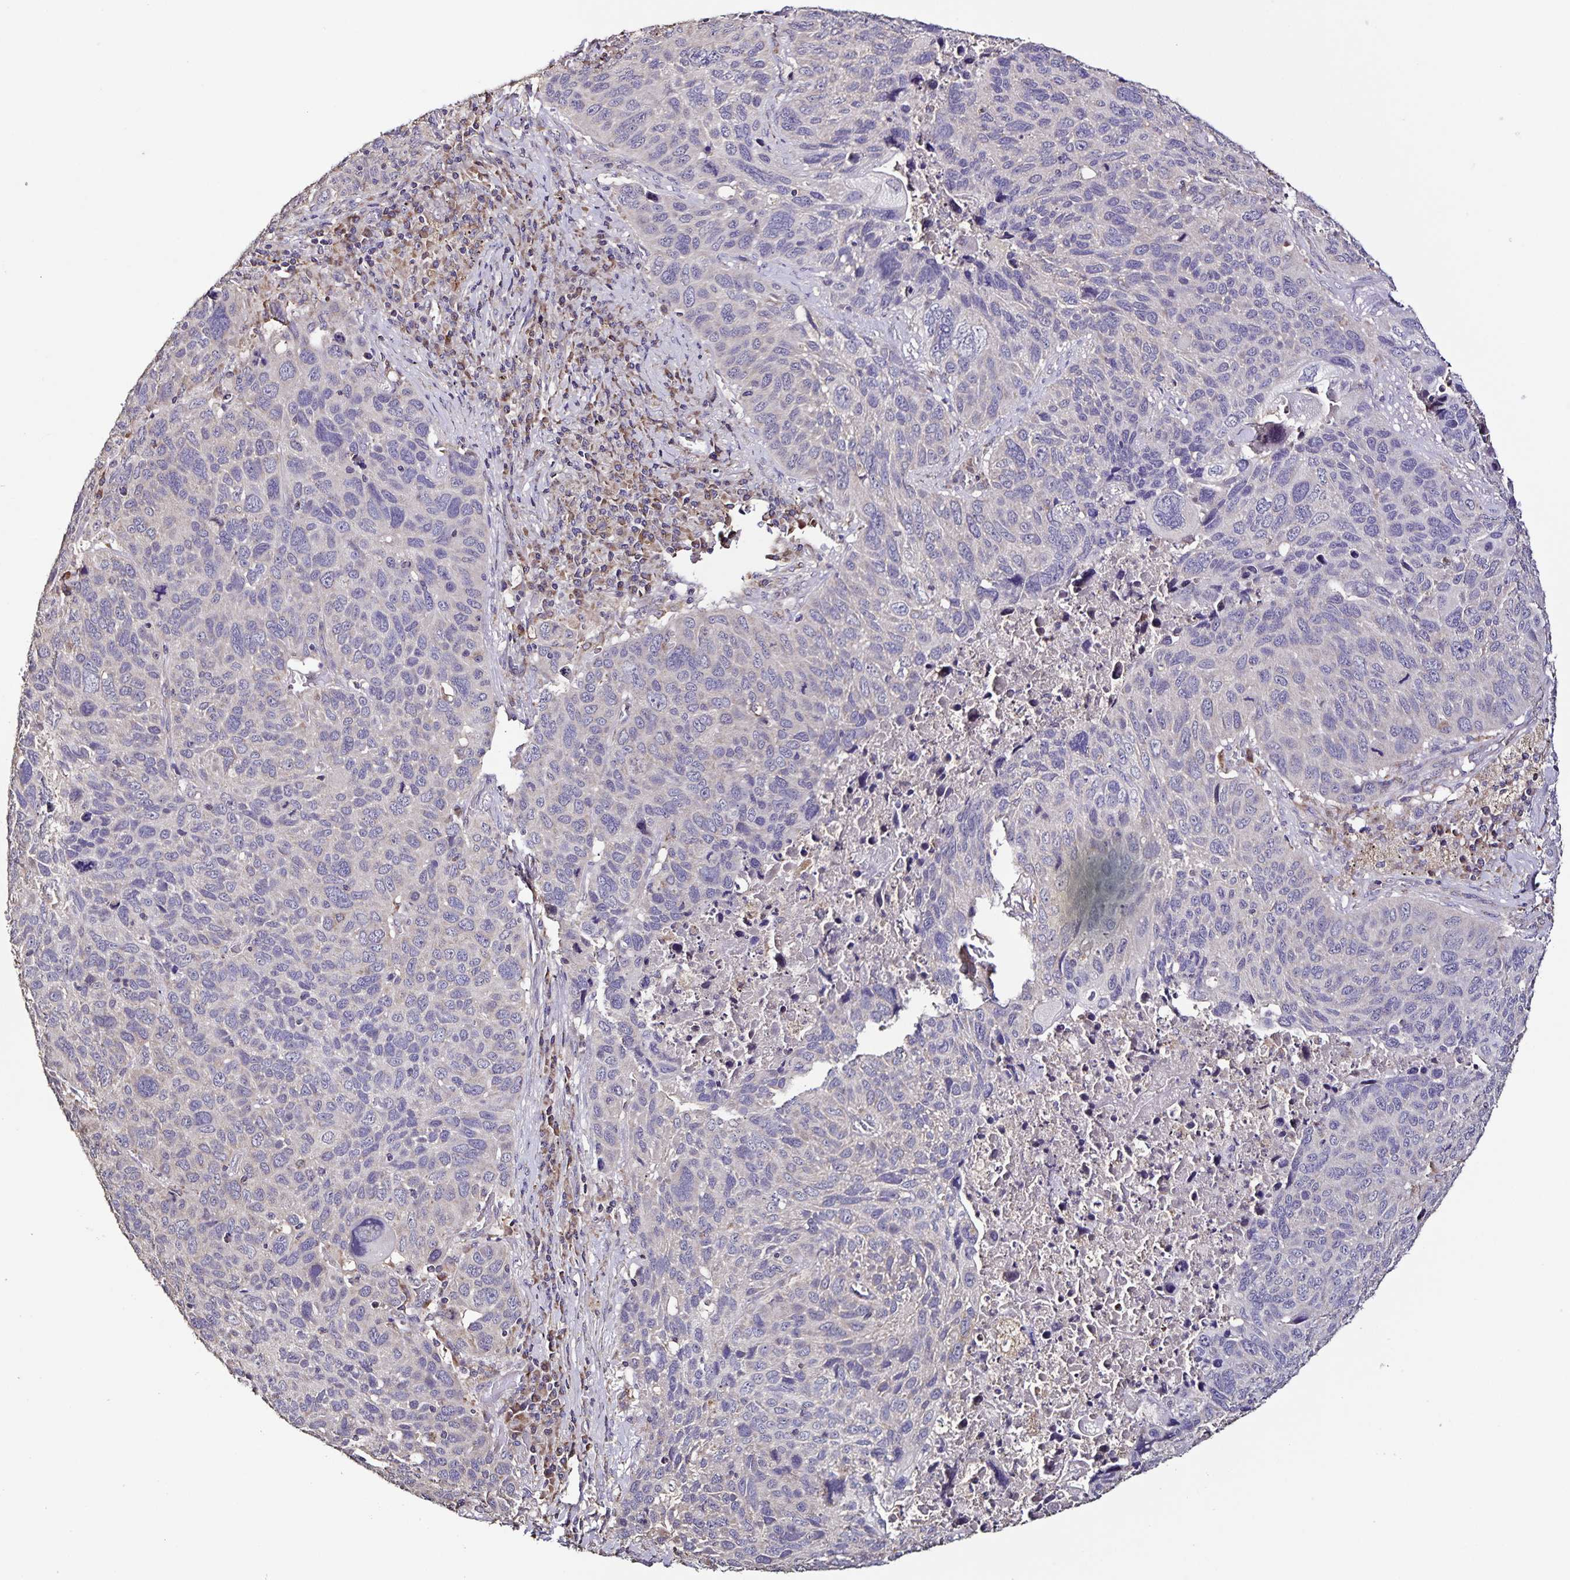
{"staining": {"intensity": "negative", "quantity": "none", "location": "none"}, "tissue": "lung cancer", "cell_type": "Tumor cells", "image_type": "cancer", "snomed": [{"axis": "morphology", "description": "Squamous cell carcinoma, NOS"}, {"axis": "topography", "description": "Lung"}], "caption": "Image shows no protein positivity in tumor cells of lung cancer tissue.", "gene": "MAN1A1", "patient": {"sex": "male", "age": 68}}